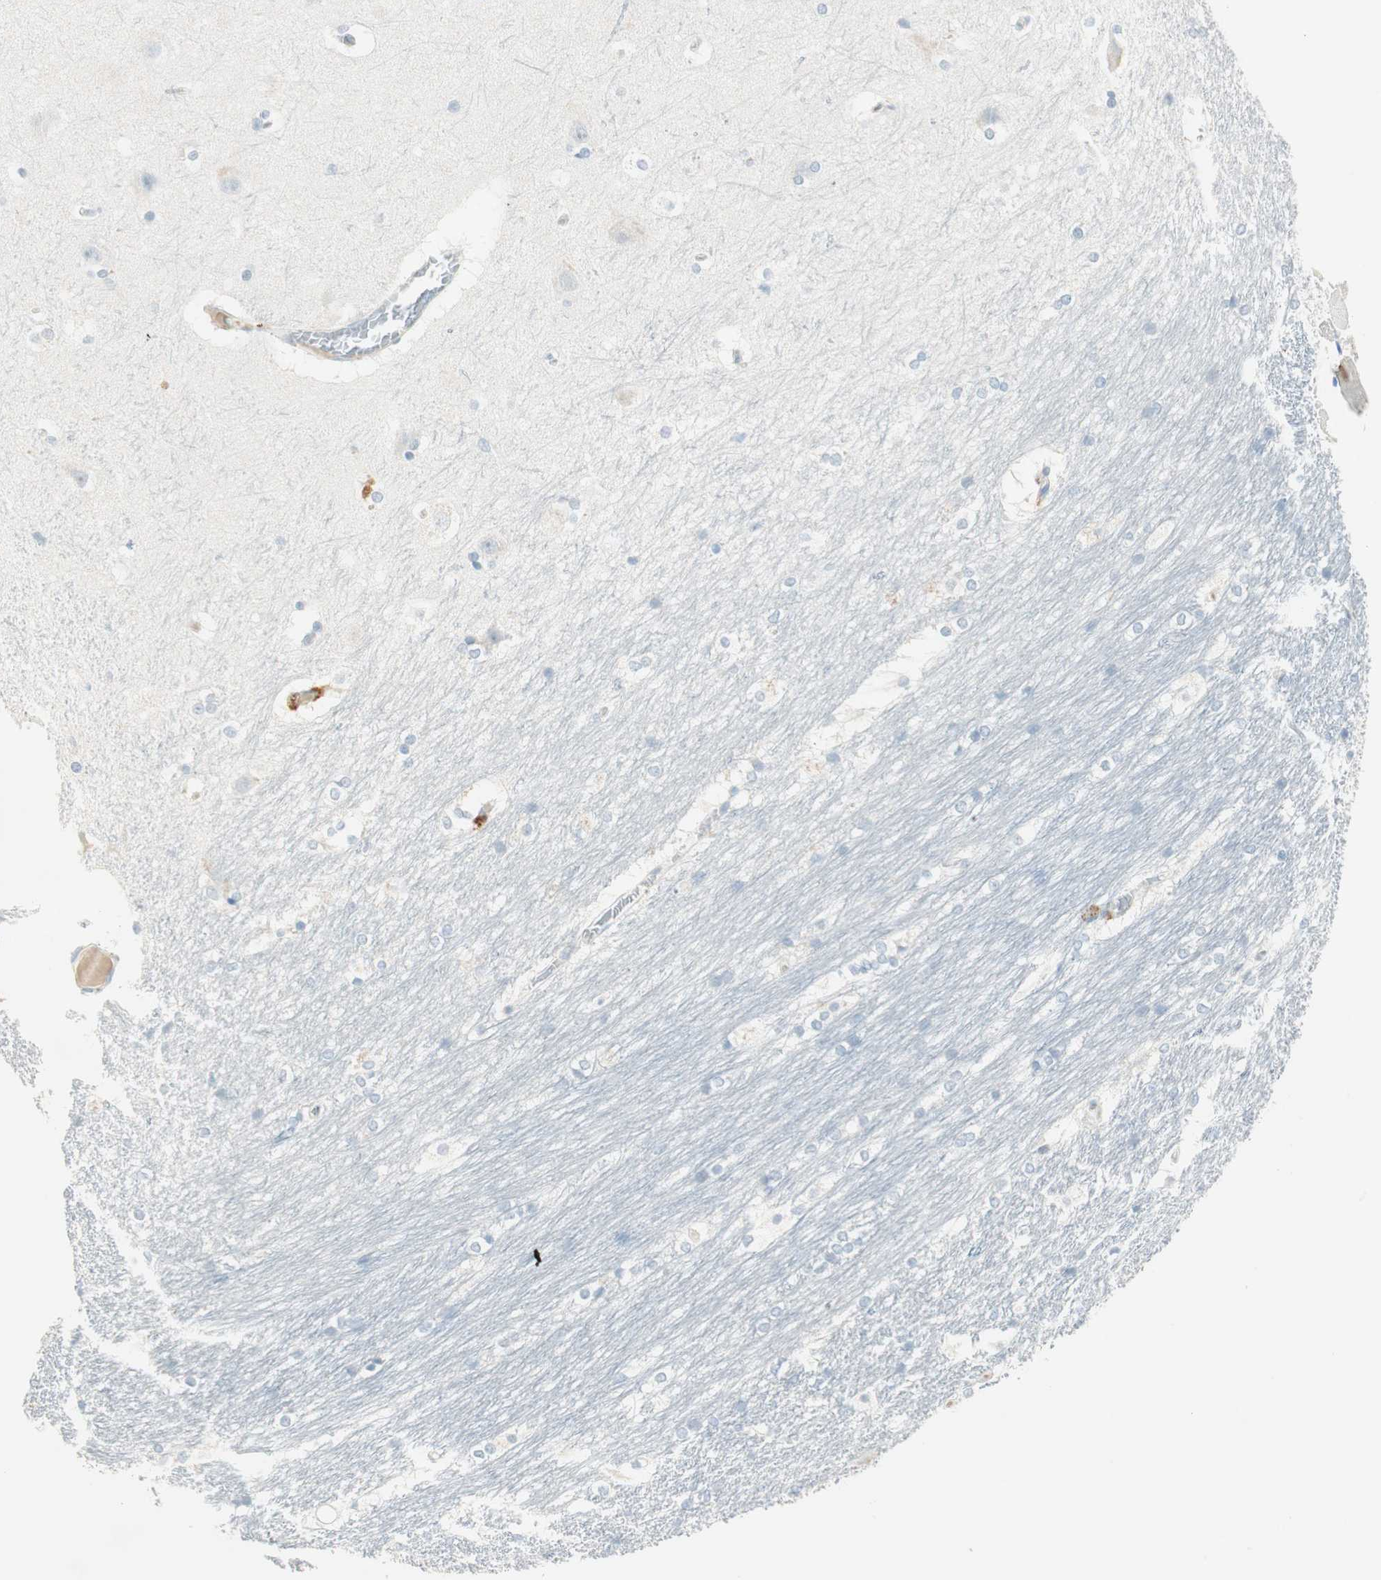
{"staining": {"intensity": "negative", "quantity": "none", "location": "none"}, "tissue": "hippocampus", "cell_type": "Glial cells", "image_type": "normal", "snomed": [{"axis": "morphology", "description": "Normal tissue, NOS"}, {"axis": "topography", "description": "Hippocampus"}], "caption": "High magnification brightfield microscopy of normal hippocampus stained with DAB (brown) and counterstained with hematoxylin (blue): glial cells show no significant positivity. (DAB (3,3'-diaminobenzidine) immunohistochemistry (IHC), high magnification).", "gene": "HPGD", "patient": {"sex": "female", "age": 19}}